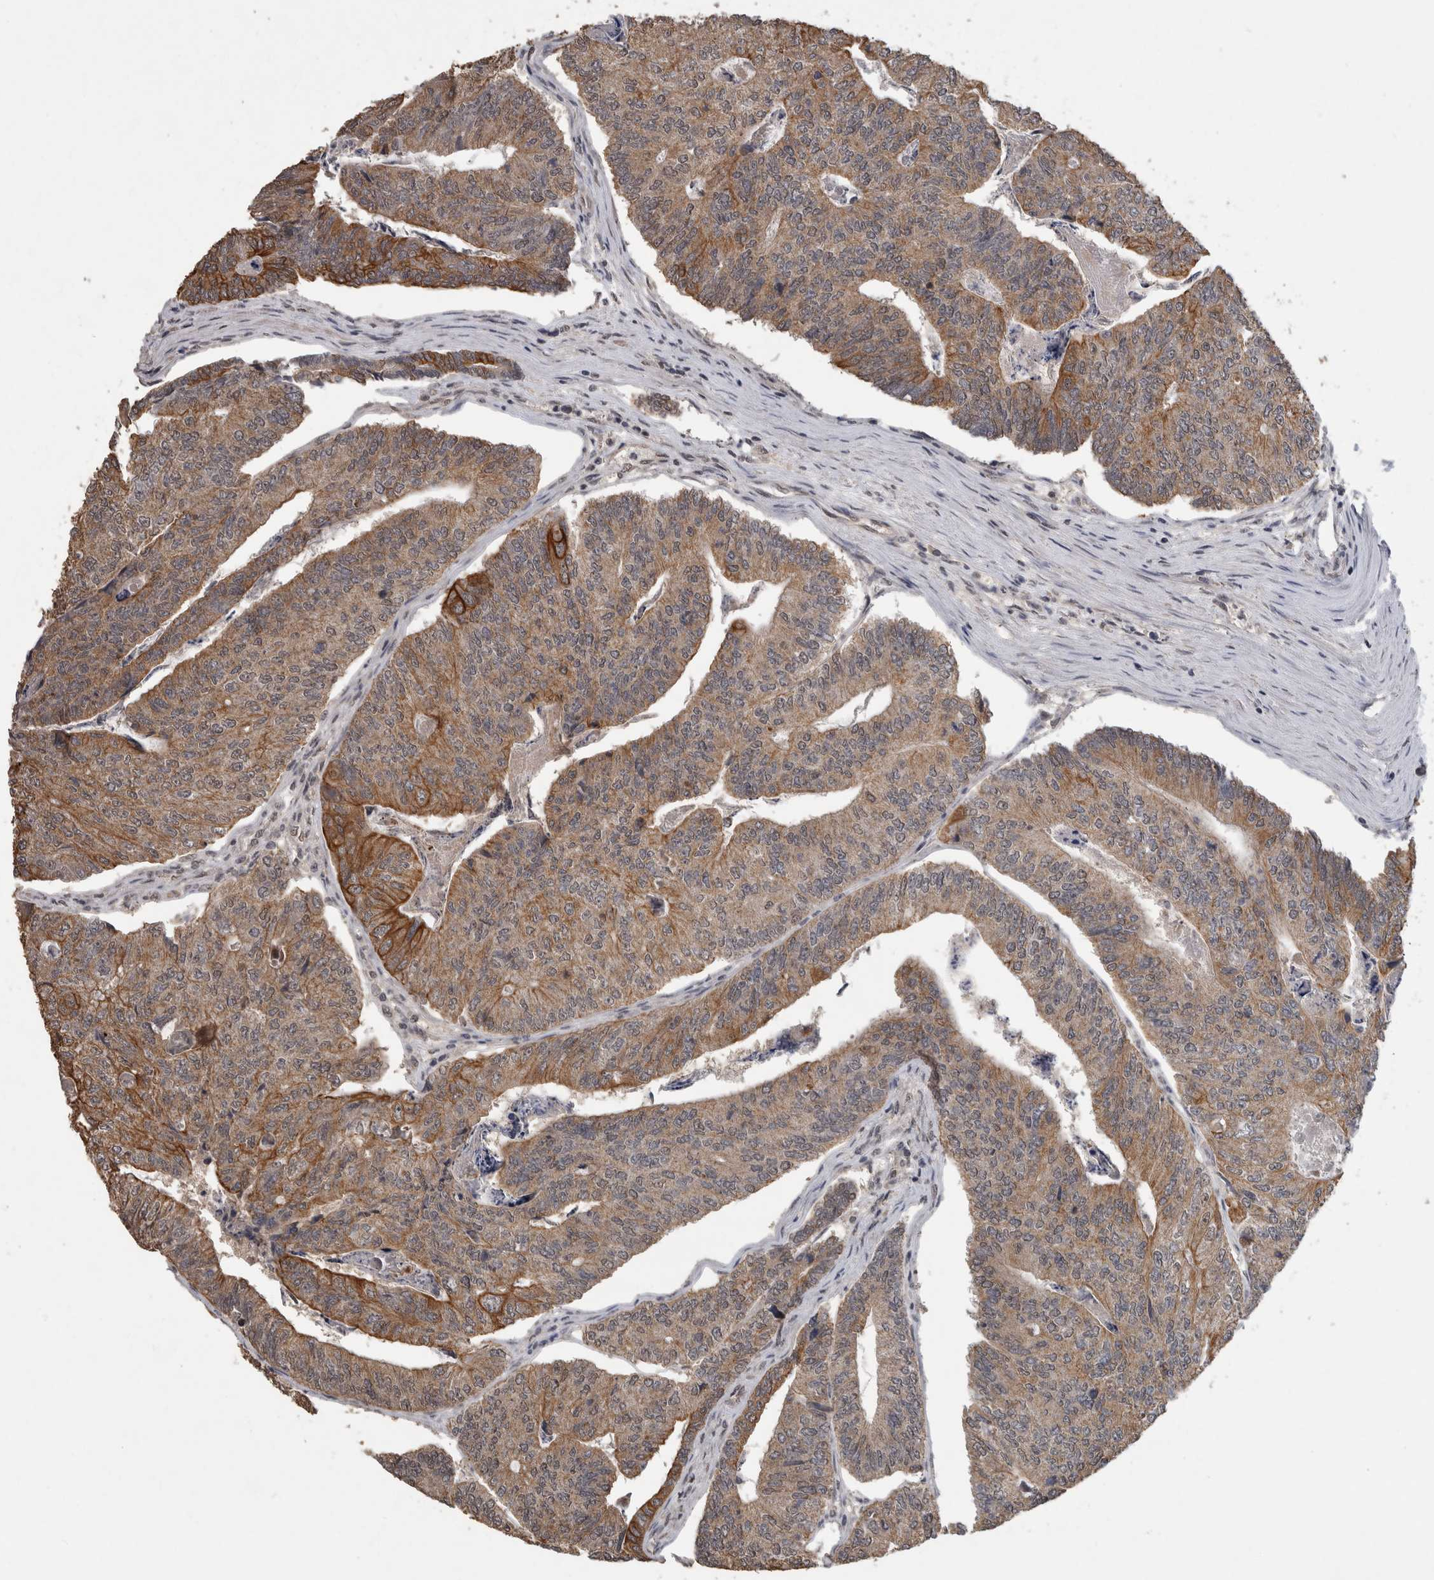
{"staining": {"intensity": "moderate", "quantity": ">75%", "location": "cytoplasmic/membranous"}, "tissue": "colorectal cancer", "cell_type": "Tumor cells", "image_type": "cancer", "snomed": [{"axis": "morphology", "description": "Adenocarcinoma, NOS"}, {"axis": "topography", "description": "Colon"}], "caption": "IHC image of neoplastic tissue: human adenocarcinoma (colorectal) stained using IHC displays medium levels of moderate protein expression localized specifically in the cytoplasmic/membranous of tumor cells, appearing as a cytoplasmic/membranous brown color.", "gene": "RHPN1", "patient": {"sex": "female", "age": 67}}